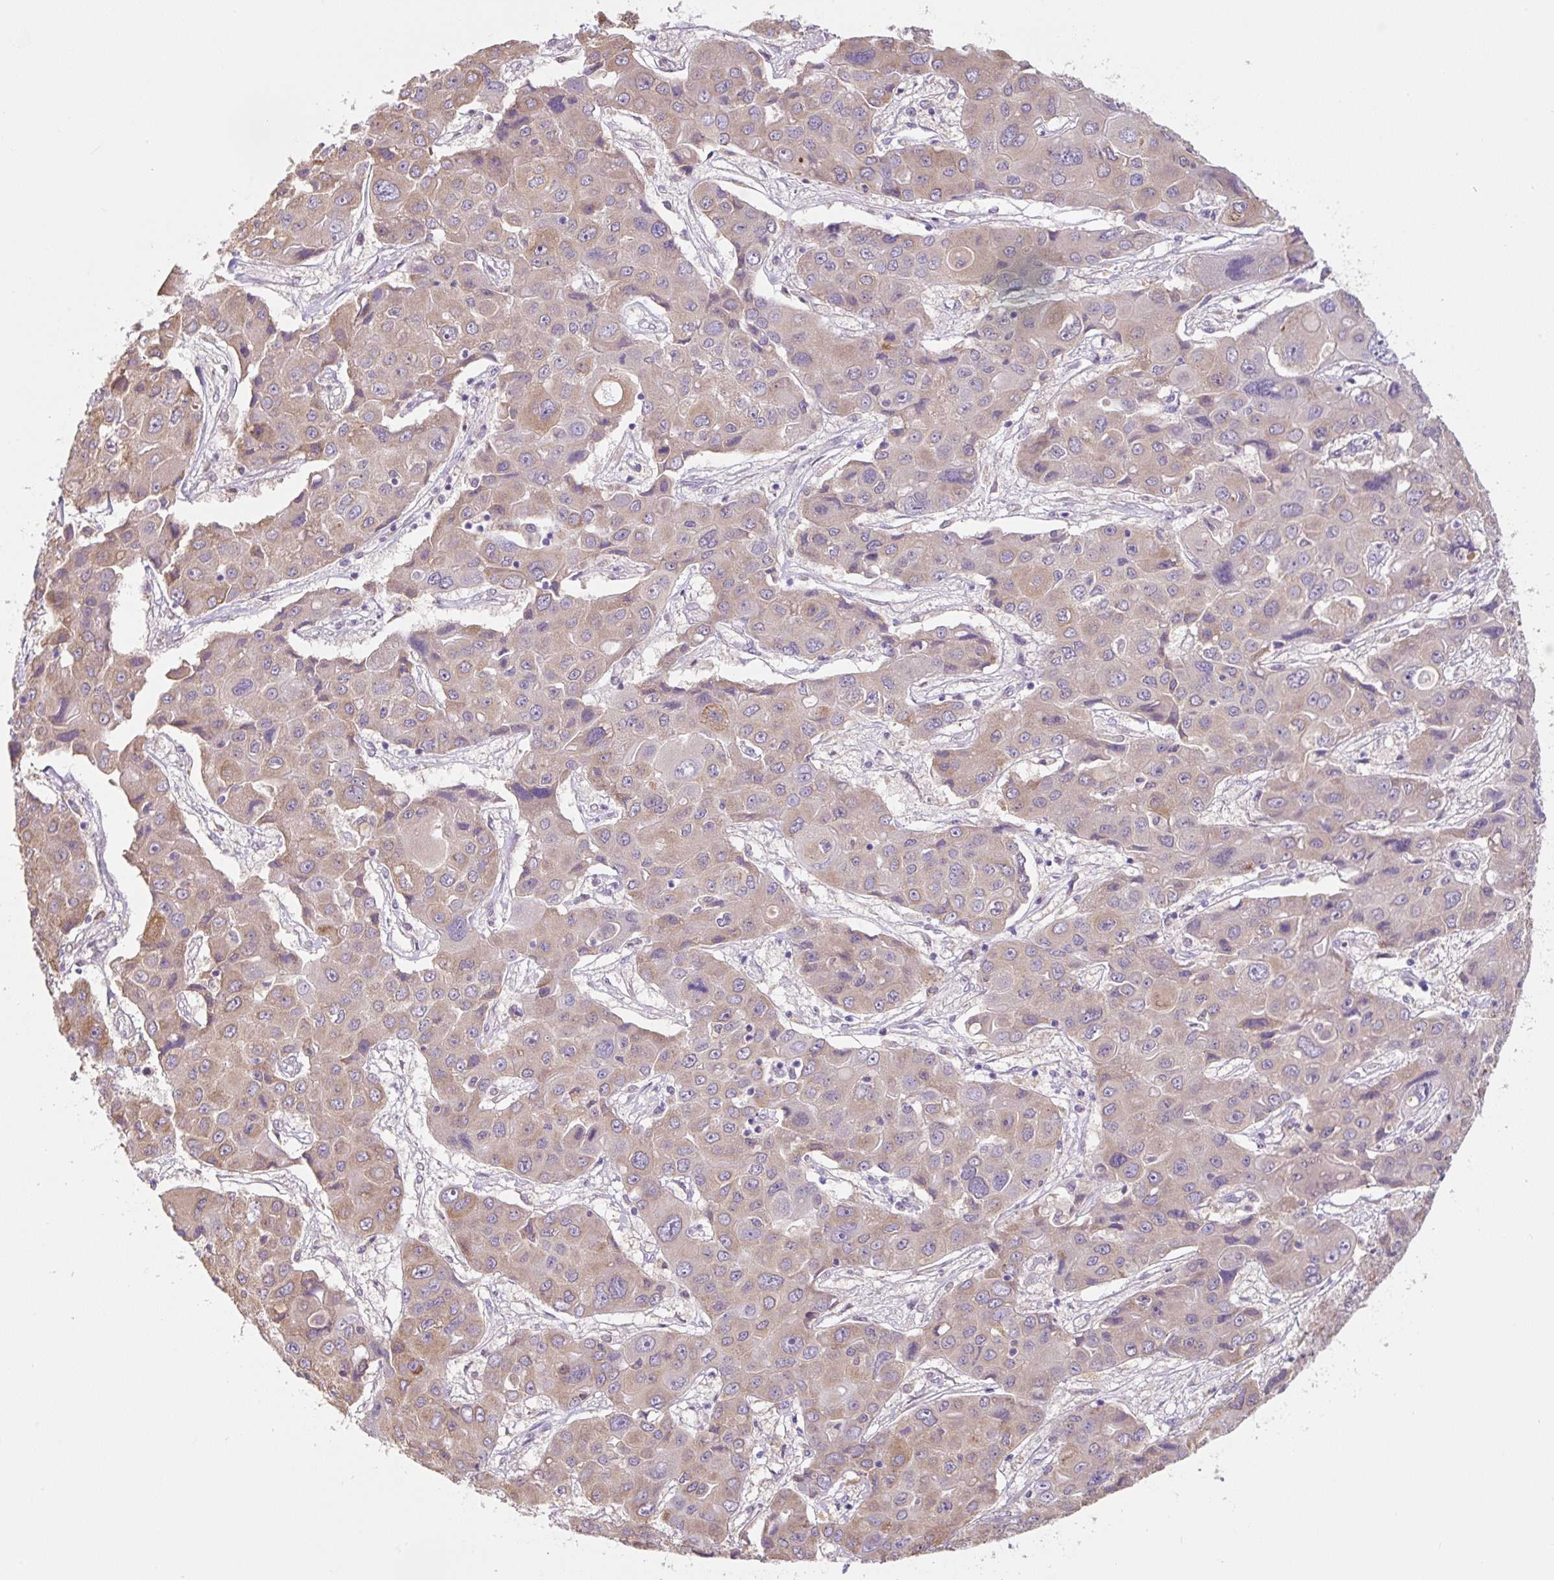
{"staining": {"intensity": "weak", "quantity": "<25%", "location": "cytoplasmic/membranous"}, "tissue": "liver cancer", "cell_type": "Tumor cells", "image_type": "cancer", "snomed": [{"axis": "morphology", "description": "Cholangiocarcinoma"}, {"axis": "topography", "description": "Liver"}], "caption": "Immunohistochemical staining of human liver cancer demonstrates no significant staining in tumor cells.", "gene": "ASRGL1", "patient": {"sex": "male", "age": 67}}